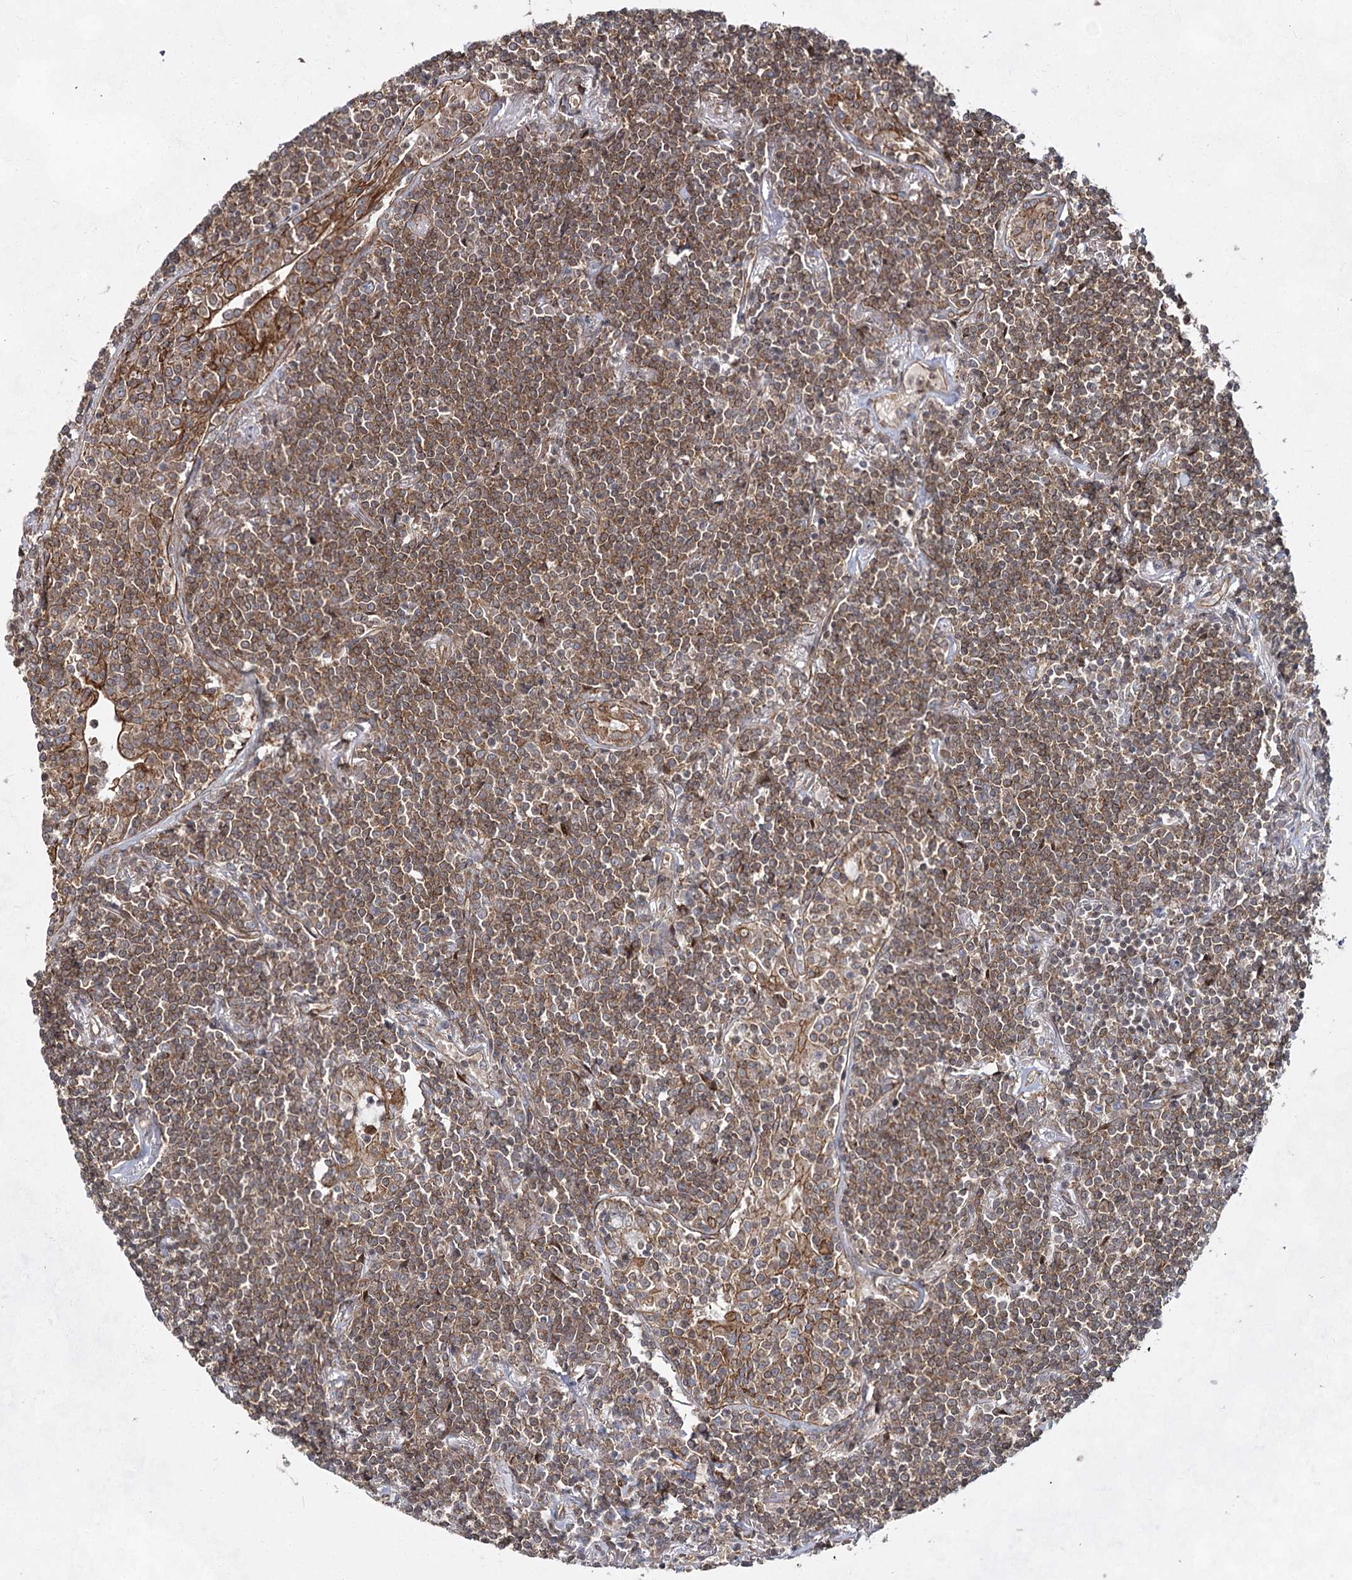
{"staining": {"intensity": "moderate", "quantity": ">75%", "location": "cytoplasmic/membranous"}, "tissue": "lymphoma", "cell_type": "Tumor cells", "image_type": "cancer", "snomed": [{"axis": "morphology", "description": "Malignant lymphoma, non-Hodgkin's type, Low grade"}, {"axis": "topography", "description": "Lung"}], "caption": "Immunohistochemical staining of human lymphoma exhibits medium levels of moderate cytoplasmic/membranous protein staining in approximately >75% of tumor cells.", "gene": "IQSEC1", "patient": {"sex": "female", "age": 71}}